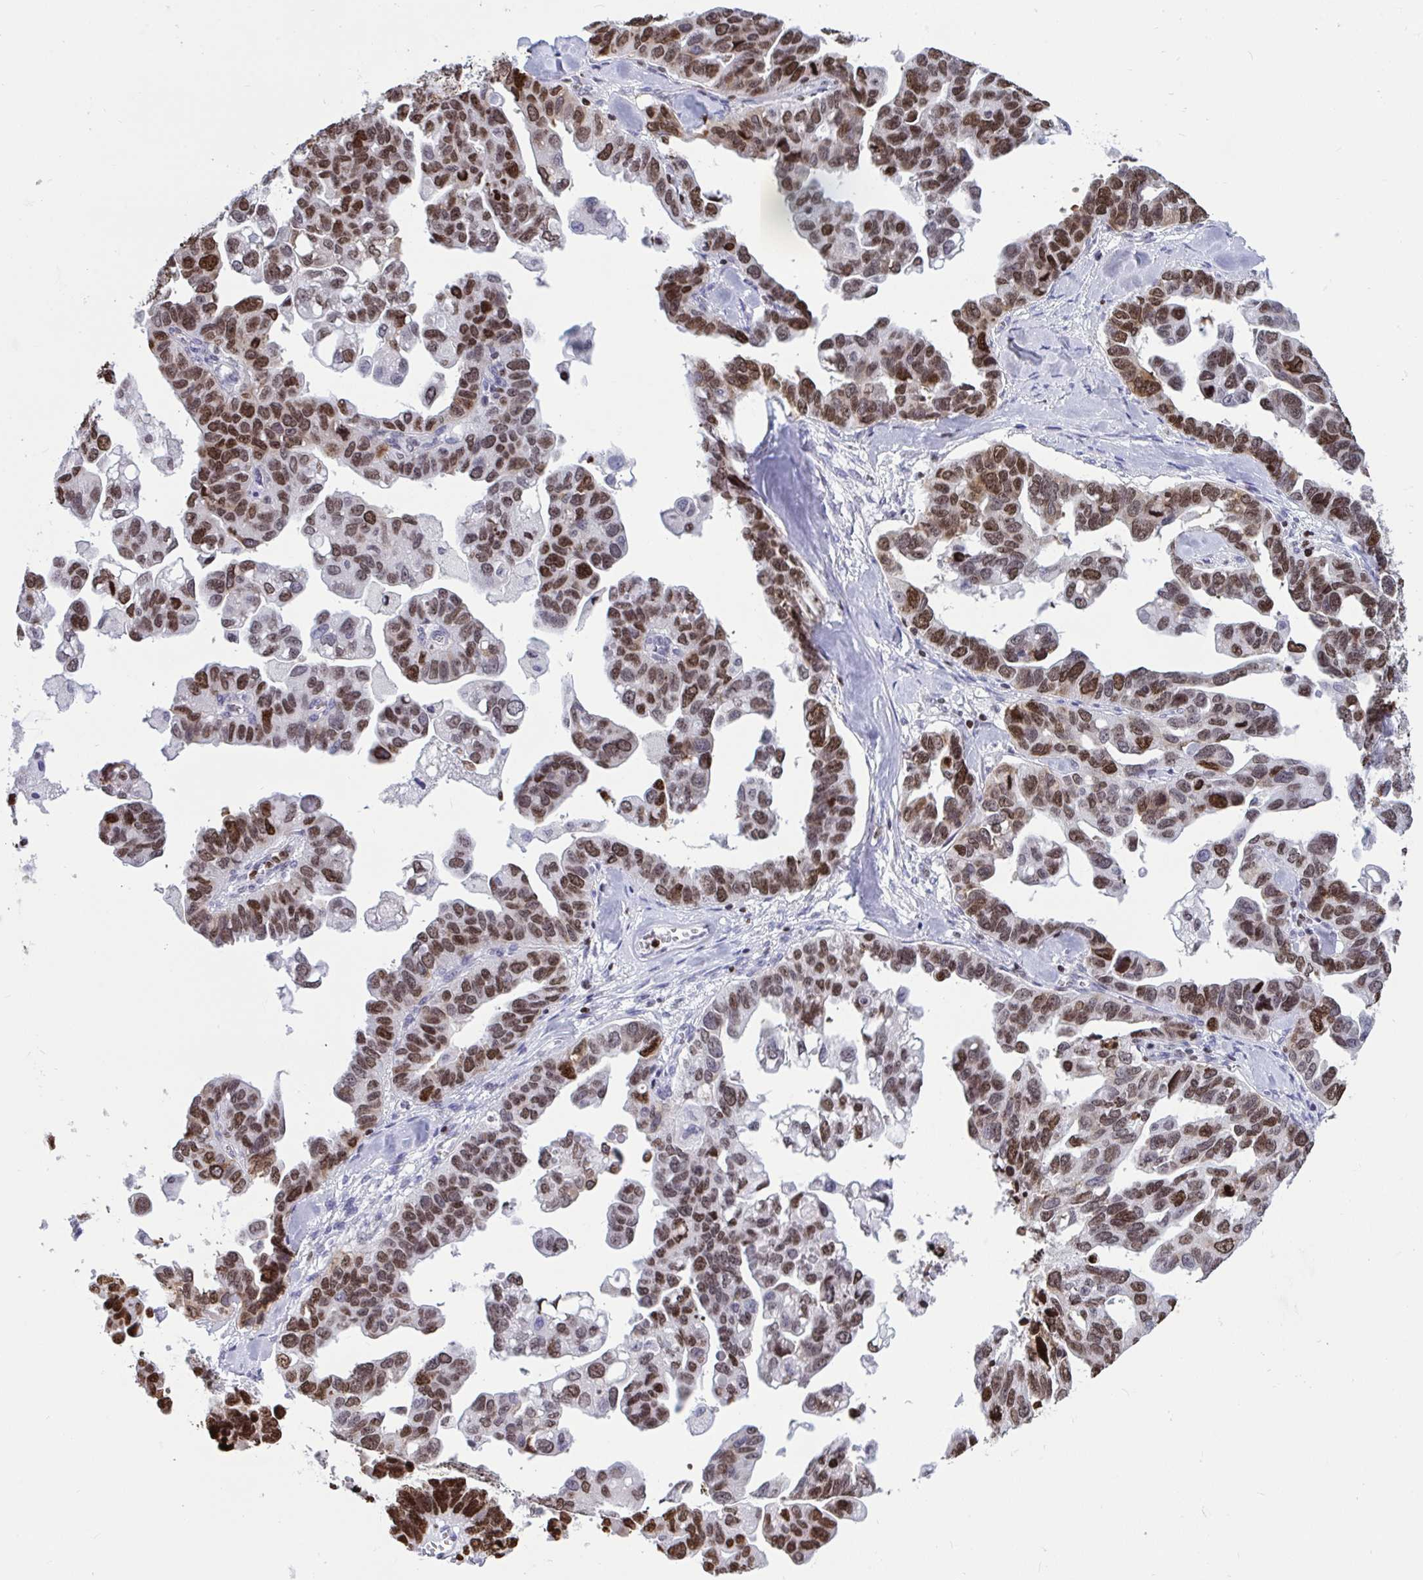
{"staining": {"intensity": "moderate", "quantity": ">75%", "location": "nuclear"}, "tissue": "ovarian cancer", "cell_type": "Tumor cells", "image_type": "cancer", "snomed": [{"axis": "morphology", "description": "Cystadenocarcinoma, serous, NOS"}, {"axis": "topography", "description": "Ovary"}], "caption": "A brown stain highlights moderate nuclear expression of a protein in human ovarian cancer (serous cystadenocarcinoma) tumor cells.", "gene": "HMGB2", "patient": {"sex": "female", "age": 69}}